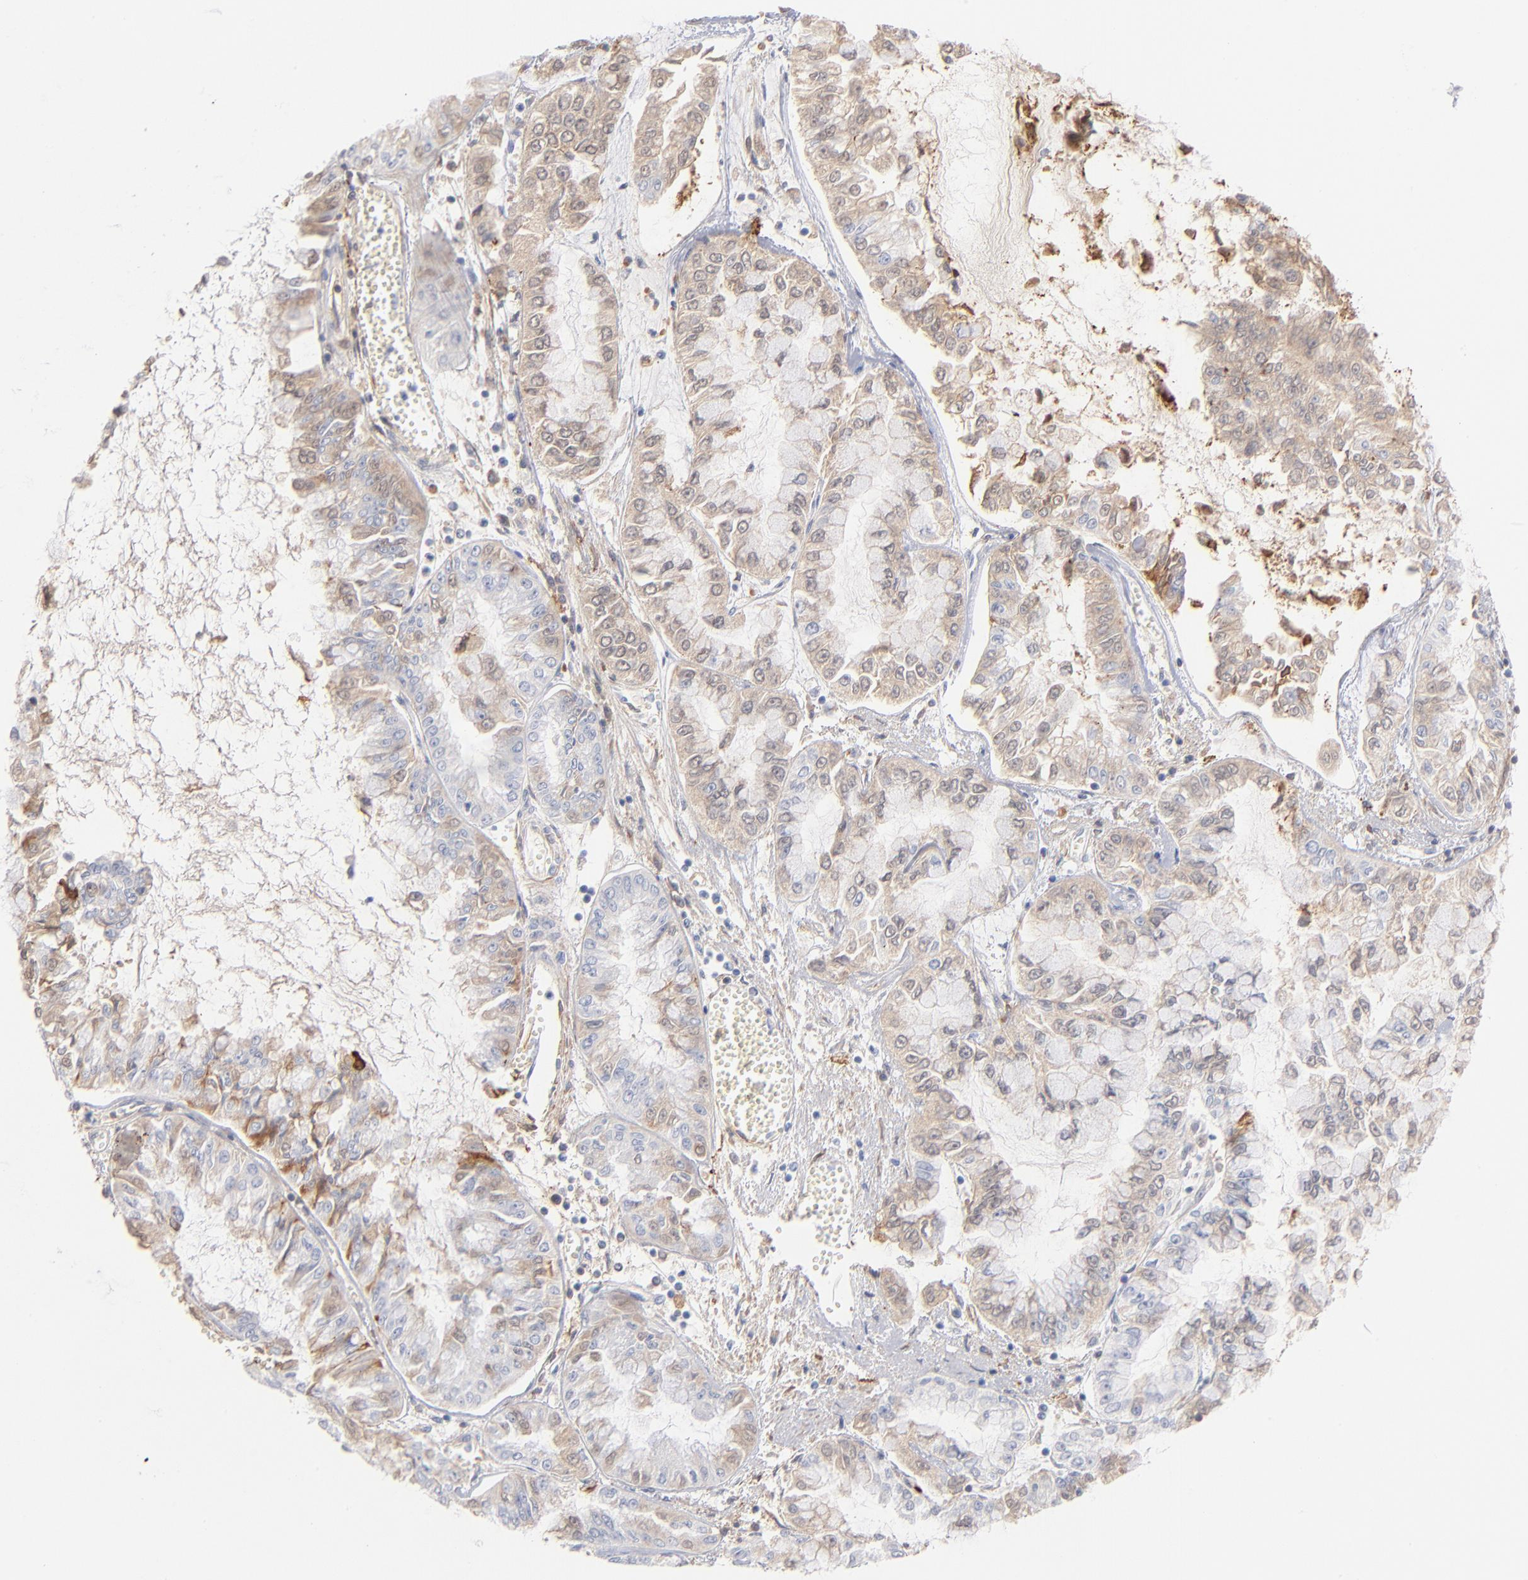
{"staining": {"intensity": "weak", "quantity": "<25%", "location": "cytoplasmic/membranous"}, "tissue": "liver cancer", "cell_type": "Tumor cells", "image_type": "cancer", "snomed": [{"axis": "morphology", "description": "Cholangiocarcinoma"}, {"axis": "topography", "description": "Liver"}], "caption": "Immunohistochemistry (IHC) micrograph of neoplastic tissue: liver cancer stained with DAB (3,3'-diaminobenzidine) demonstrates no significant protein positivity in tumor cells.", "gene": "APOH", "patient": {"sex": "female", "age": 79}}